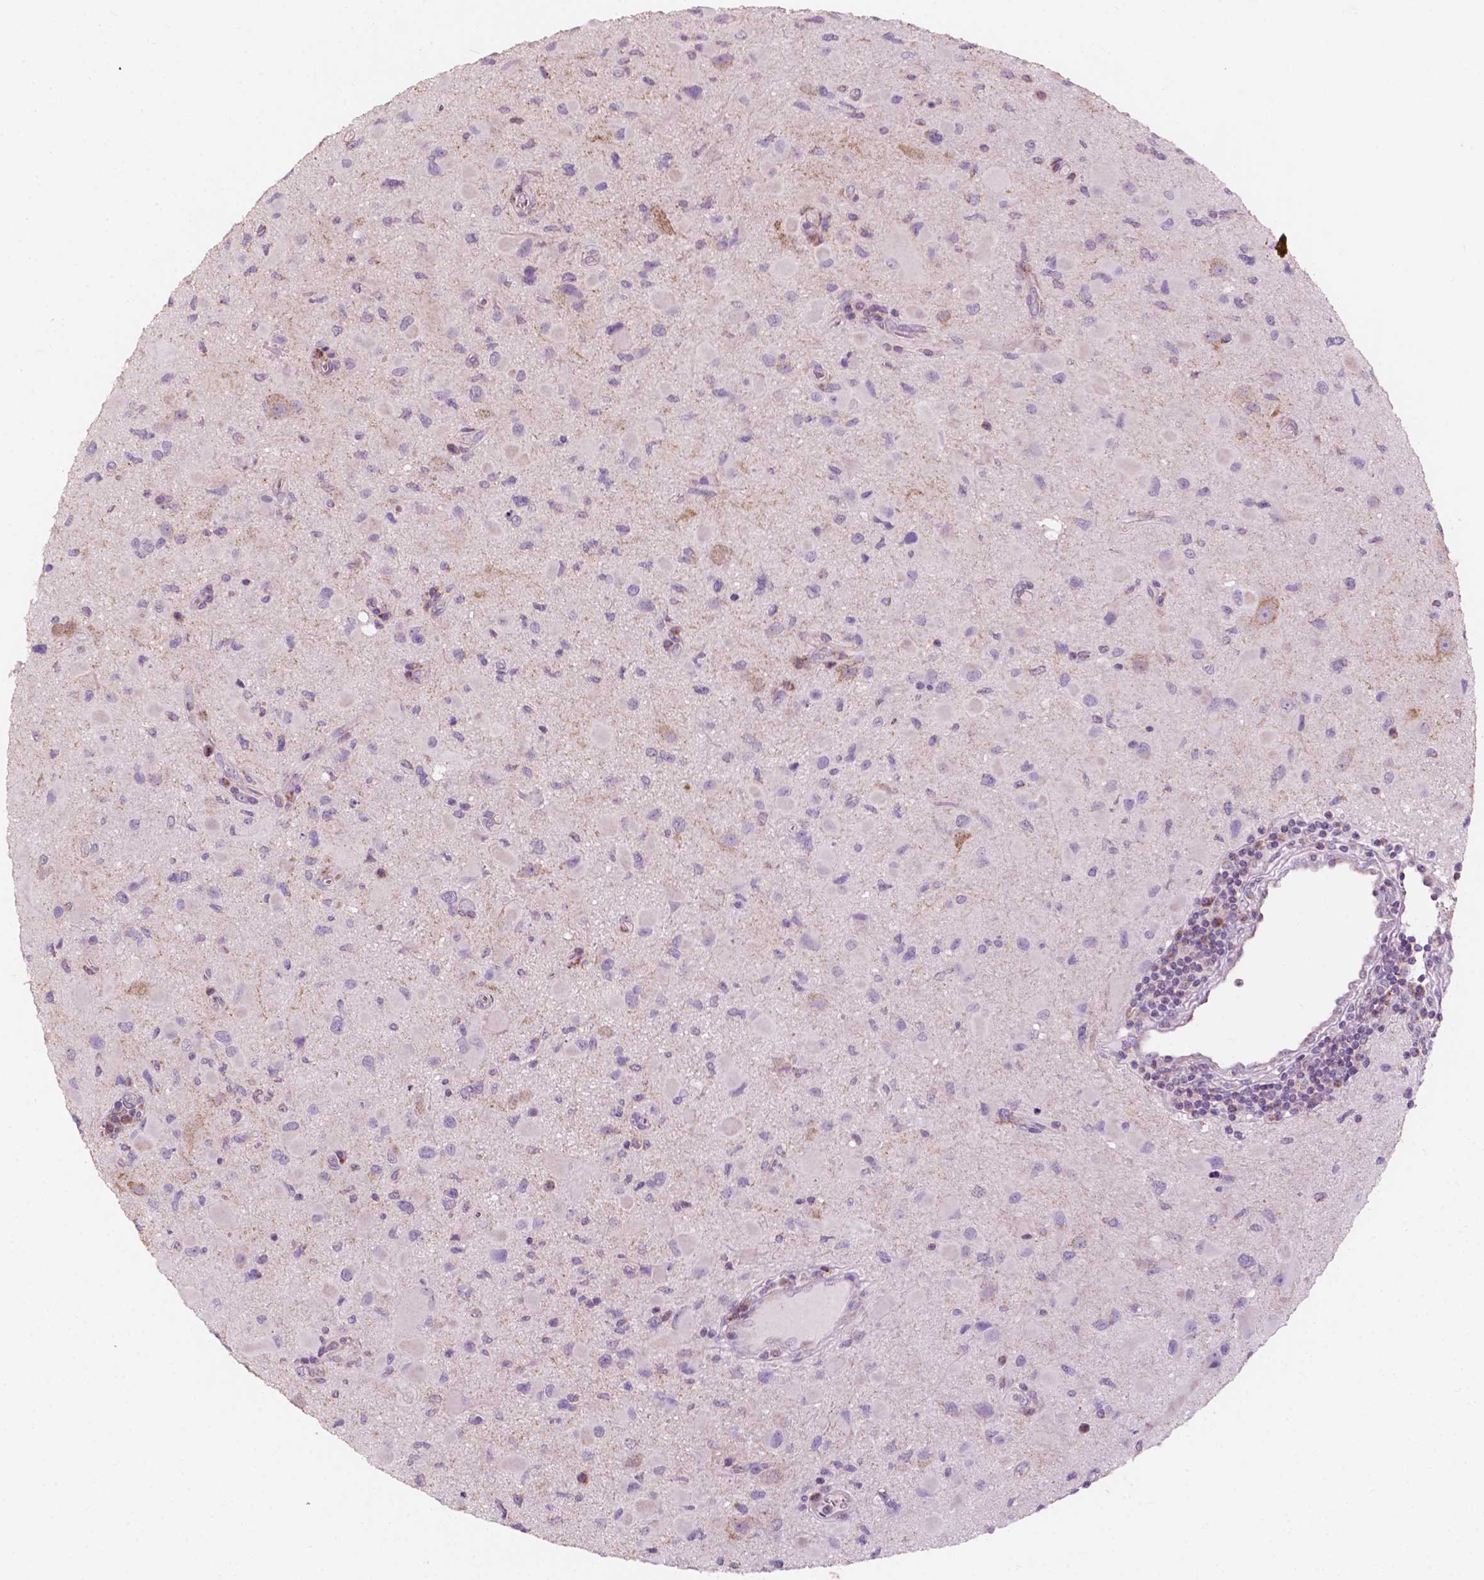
{"staining": {"intensity": "negative", "quantity": "none", "location": "none"}, "tissue": "glioma", "cell_type": "Tumor cells", "image_type": "cancer", "snomed": [{"axis": "morphology", "description": "Glioma, malignant, Low grade"}, {"axis": "topography", "description": "Brain"}], "caption": "Tumor cells show no significant positivity in low-grade glioma (malignant).", "gene": "NDUFS1", "patient": {"sex": "female", "age": 32}}